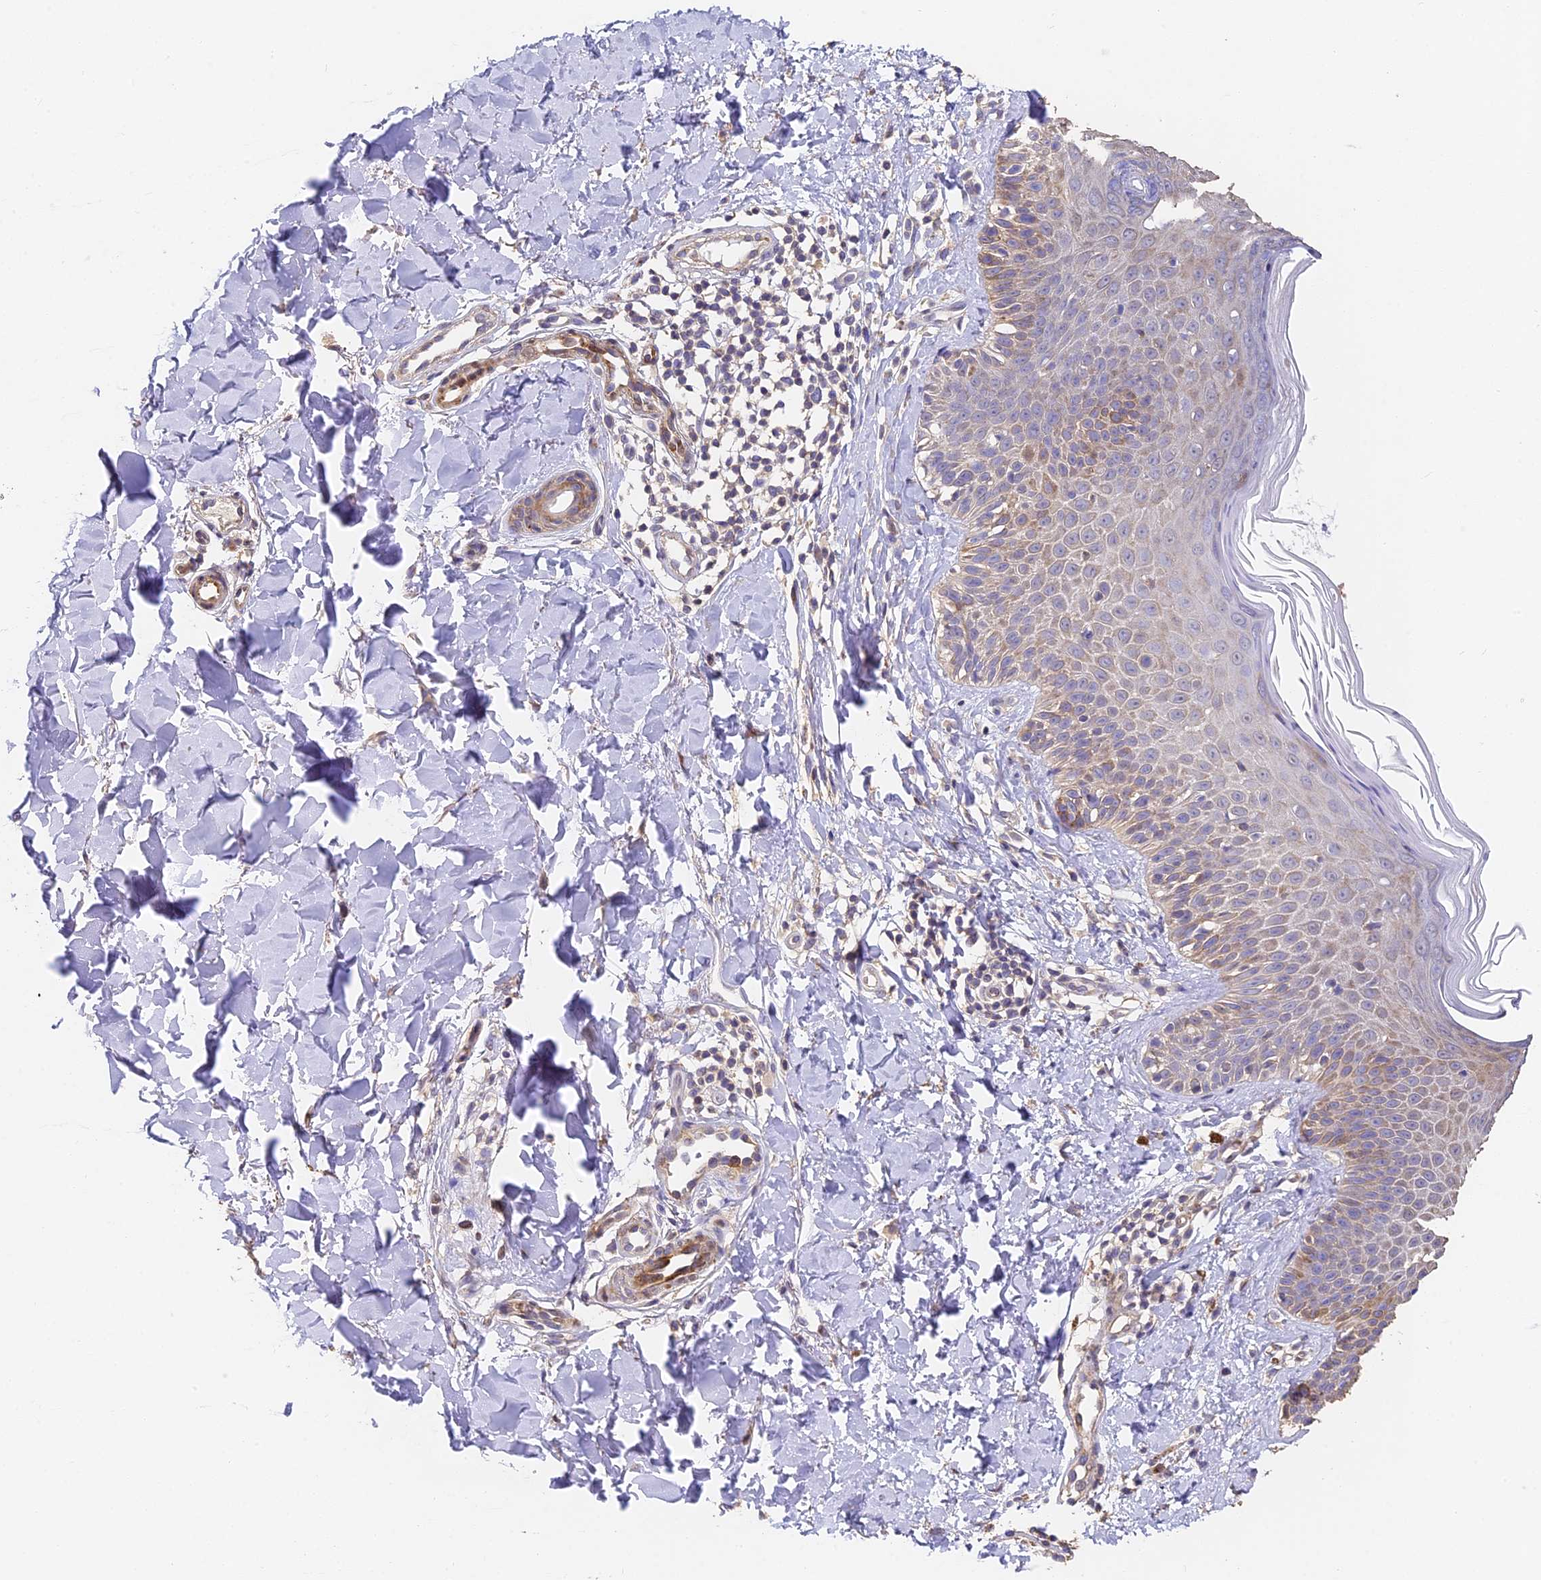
{"staining": {"intensity": "weak", "quantity": ">75%", "location": "cytoplasmic/membranous"}, "tissue": "skin", "cell_type": "Fibroblasts", "image_type": "normal", "snomed": [{"axis": "morphology", "description": "Normal tissue, NOS"}, {"axis": "topography", "description": "Skin"}], "caption": "Weak cytoplasmic/membranous staining is seen in approximately >75% of fibroblasts in normal skin. The staining is performed using DAB (3,3'-diaminobenzidine) brown chromogen to label protein expression. The nuclei are counter-stained blue using hematoxylin.", "gene": "SLC11A1", "patient": {"sex": "male", "age": 52}}